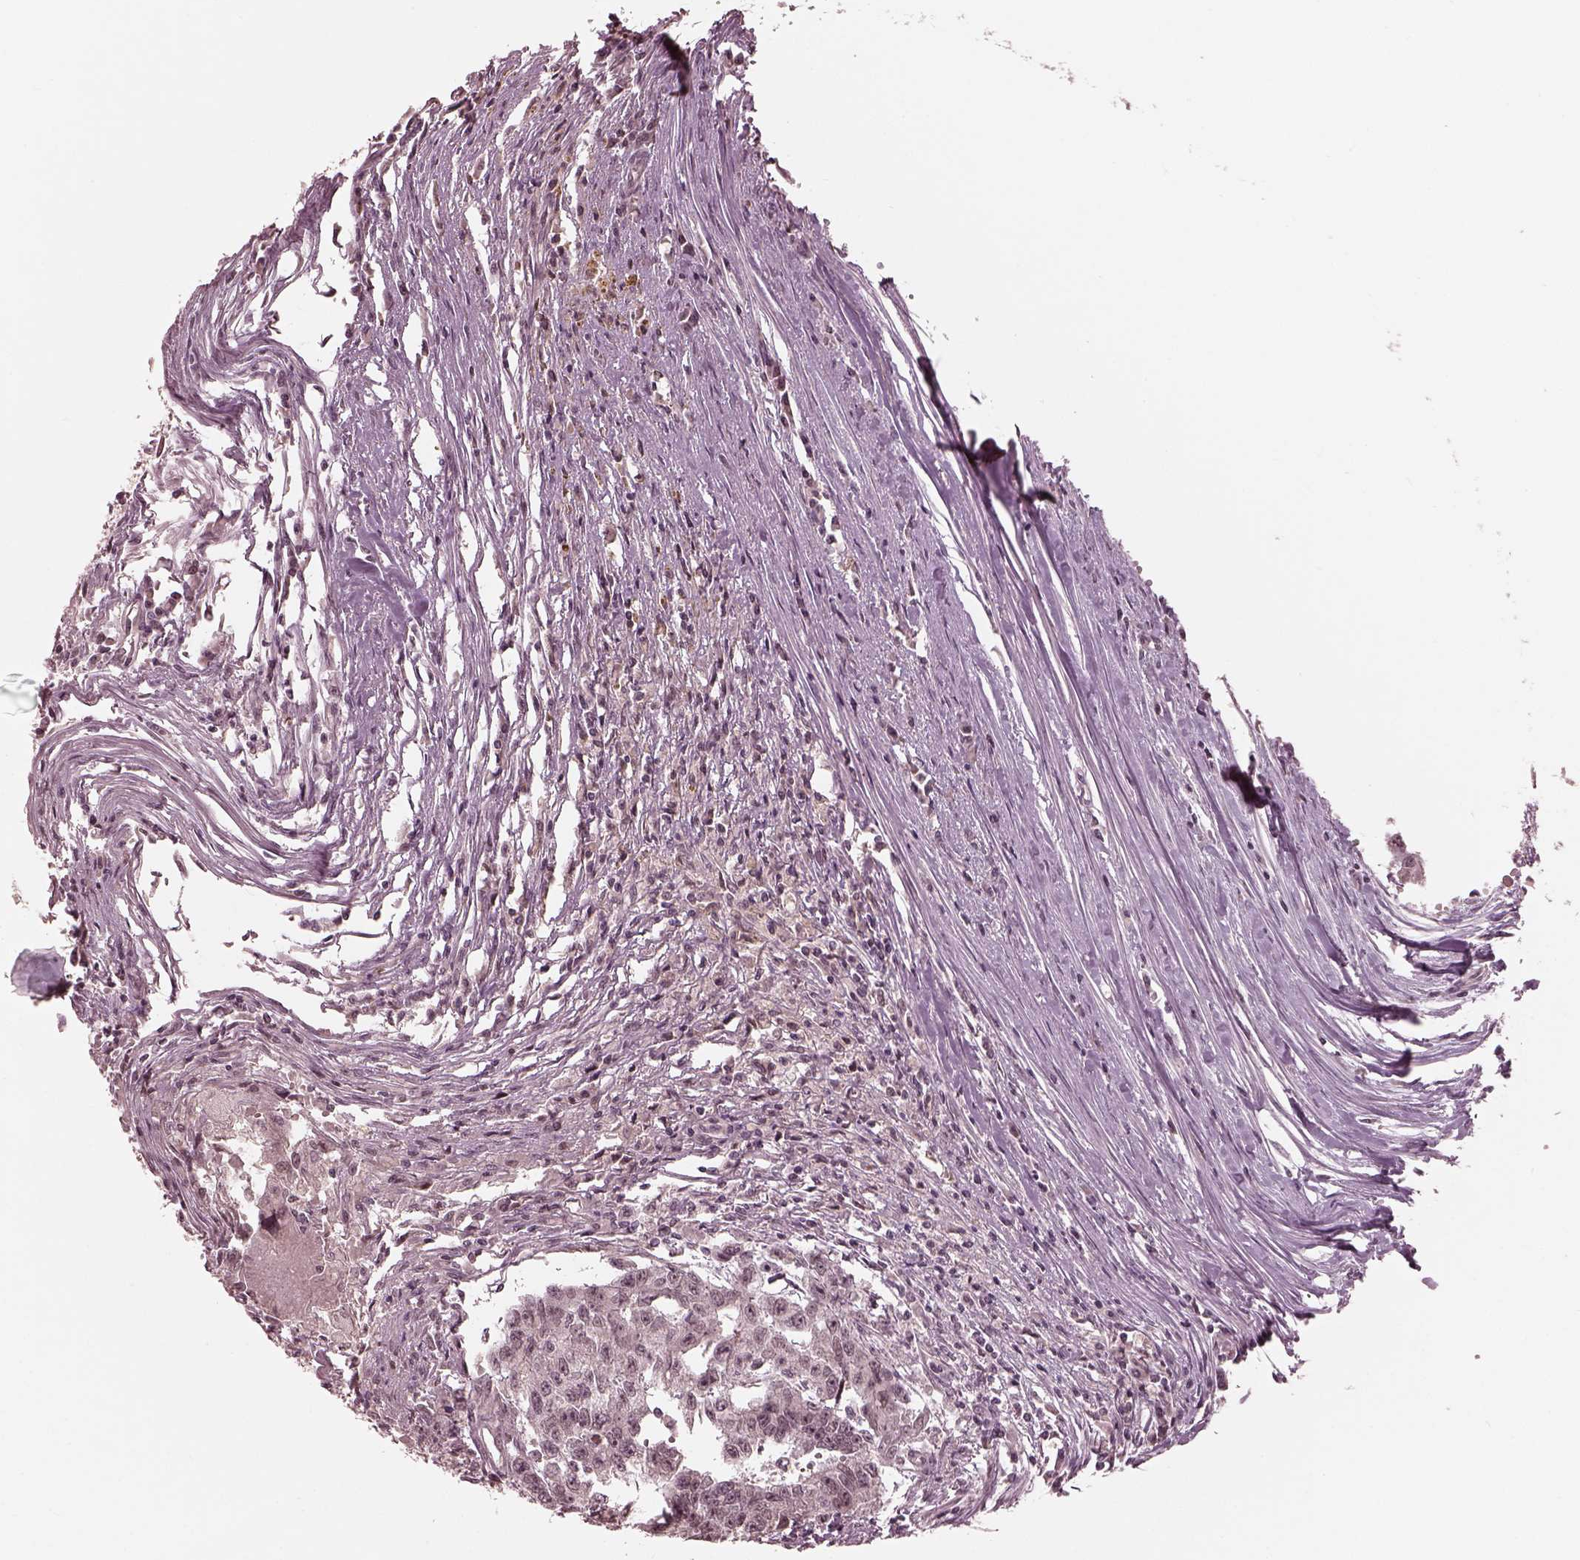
{"staining": {"intensity": "negative", "quantity": "none", "location": "none"}, "tissue": "testis cancer", "cell_type": "Tumor cells", "image_type": "cancer", "snomed": [{"axis": "morphology", "description": "Carcinoma, Embryonal, NOS"}, {"axis": "morphology", "description": "Teratoma, malignant, NOS"}, {"axis": "topography", "description": "Testis"}], "caption": "The micrograph displays no significant expression in tumor cells of testis cancer.", "gene": "IQCG", "patient": {"sex": "male", "age": 24}}